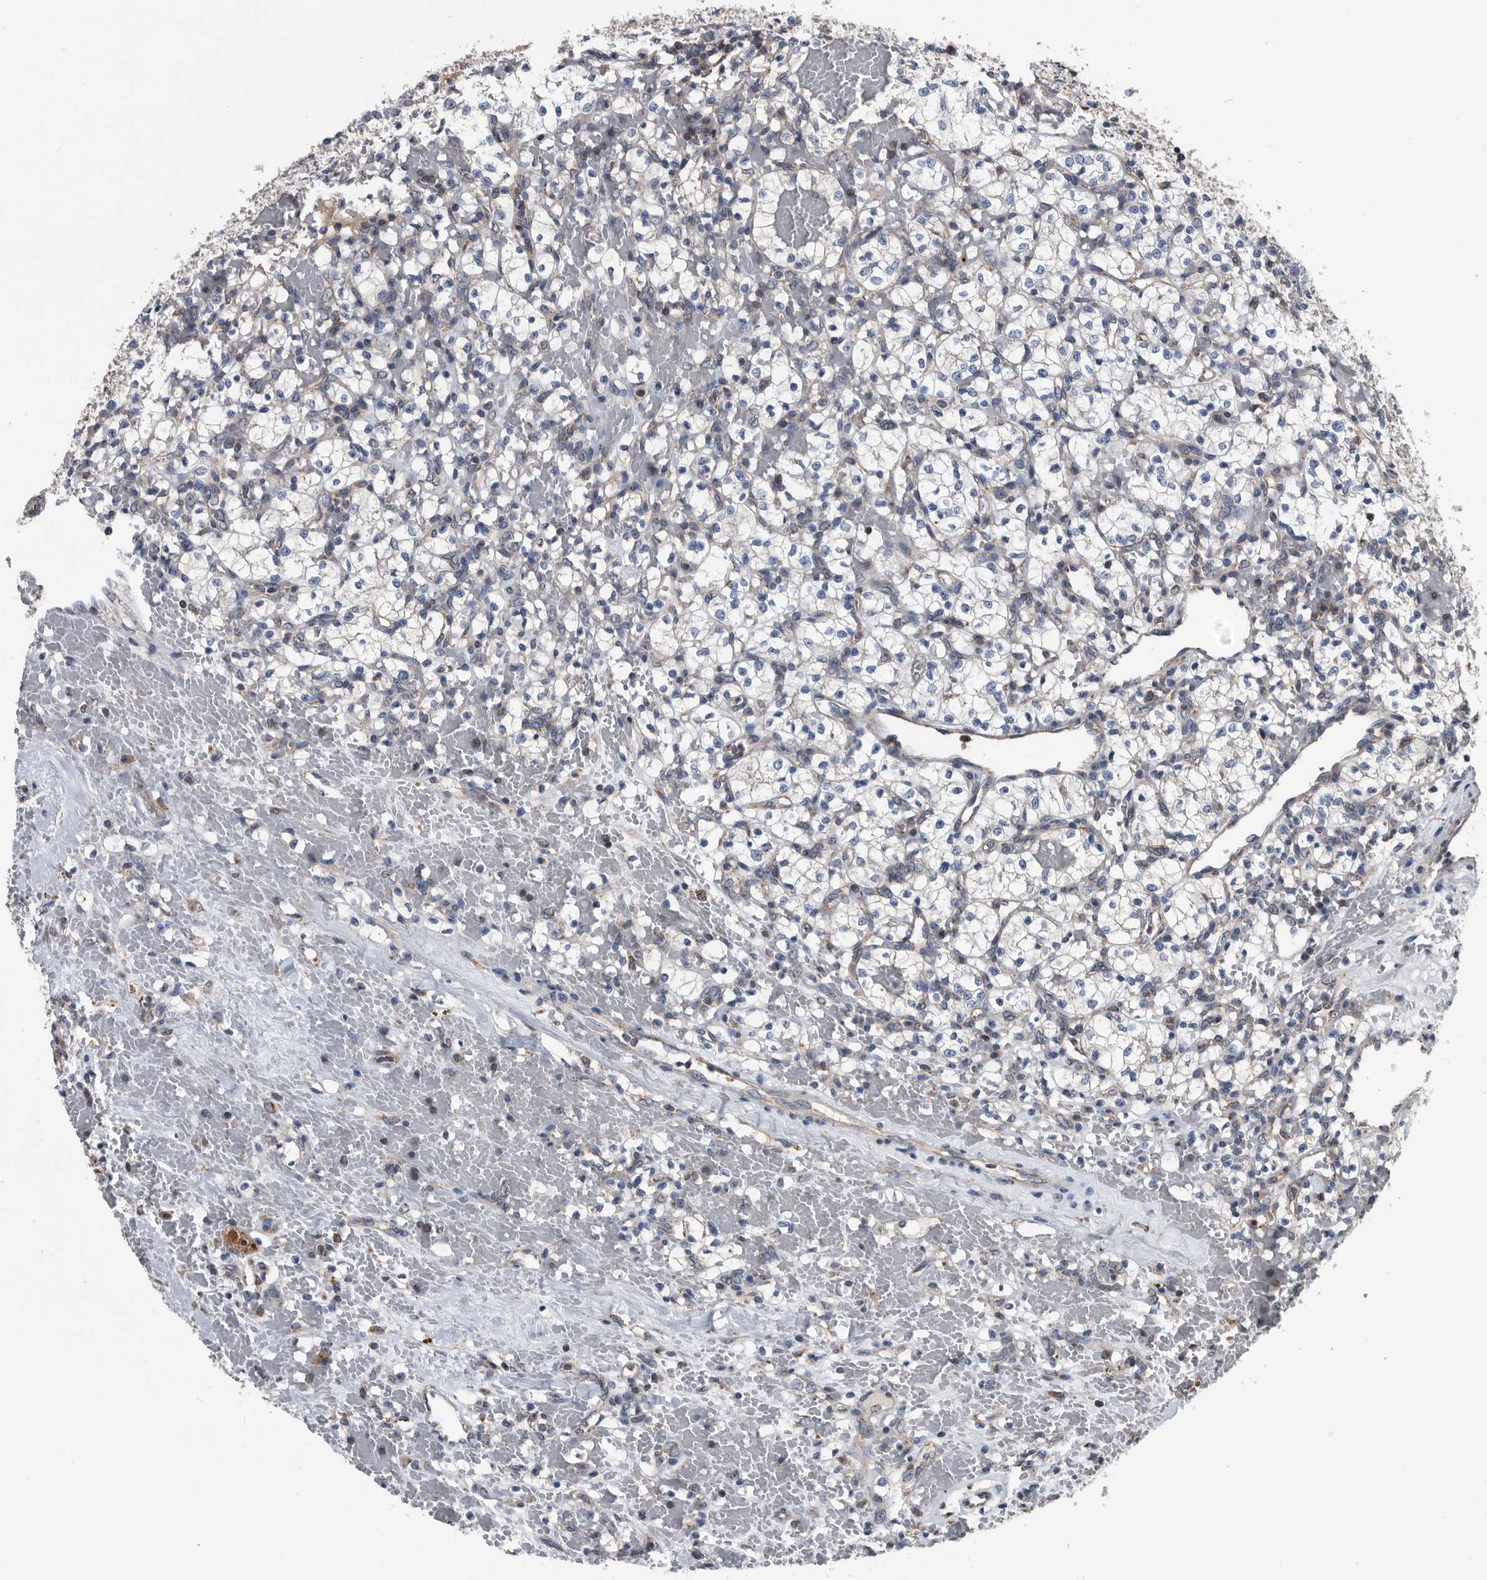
{"staining": {"intensity": "negative", "quantity": "none", "location": "none"}, "tissue": "renal cancer", "cell_type": "Tumor cells", "image_type": "cancer", "snomed": [{"axis": "morphology", "description": "Adenocarcinoma, NOS"}, {"axis": "topography", "description": "Kidney"}], "caption": "IHC micrograph of neoplastic tissue: renal adenocarcinoma stained with DAB demonstrates no significant protein expression in tumor cells.", "gene": "NRBP1", "patient": {"sex": "female", "age": 60}}